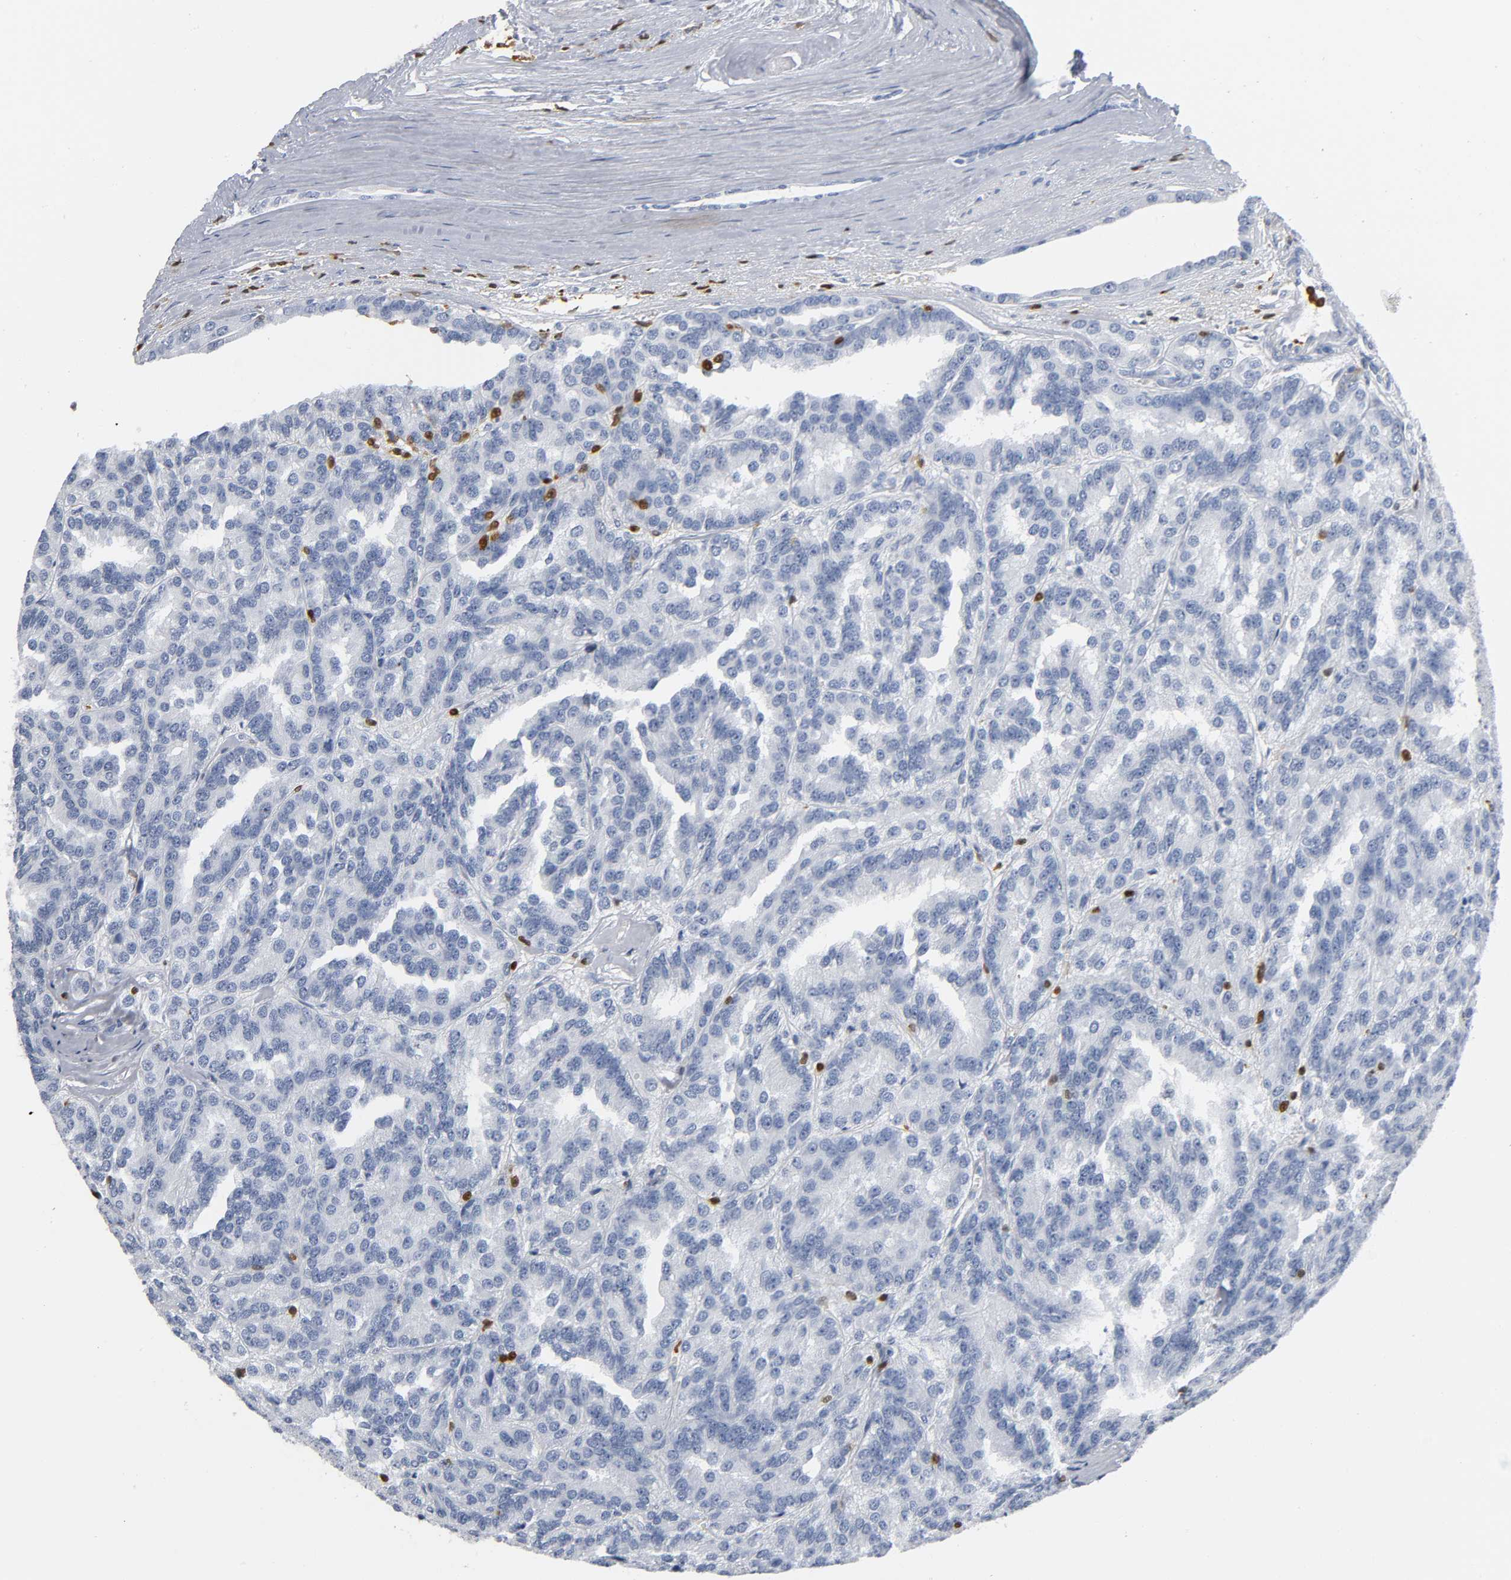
{"staining": {"intensity": "negative", "quantity": "none", "location": "none"}, "tissue": "renal cancer", "cell_type": "Tumor cells", "image_type": "cancer", "snomed": [{"axis": "morphology", "description": "Adenocarcinoma, NOS"}, {"axis": "topography", "description": "Kidney"}], "caption": "DAB immunohistochemical staining of renal cancer displays no significant staining in tumor cells.", "gene": "DOK2", "patient": {"sex": "male", "age": 46}}